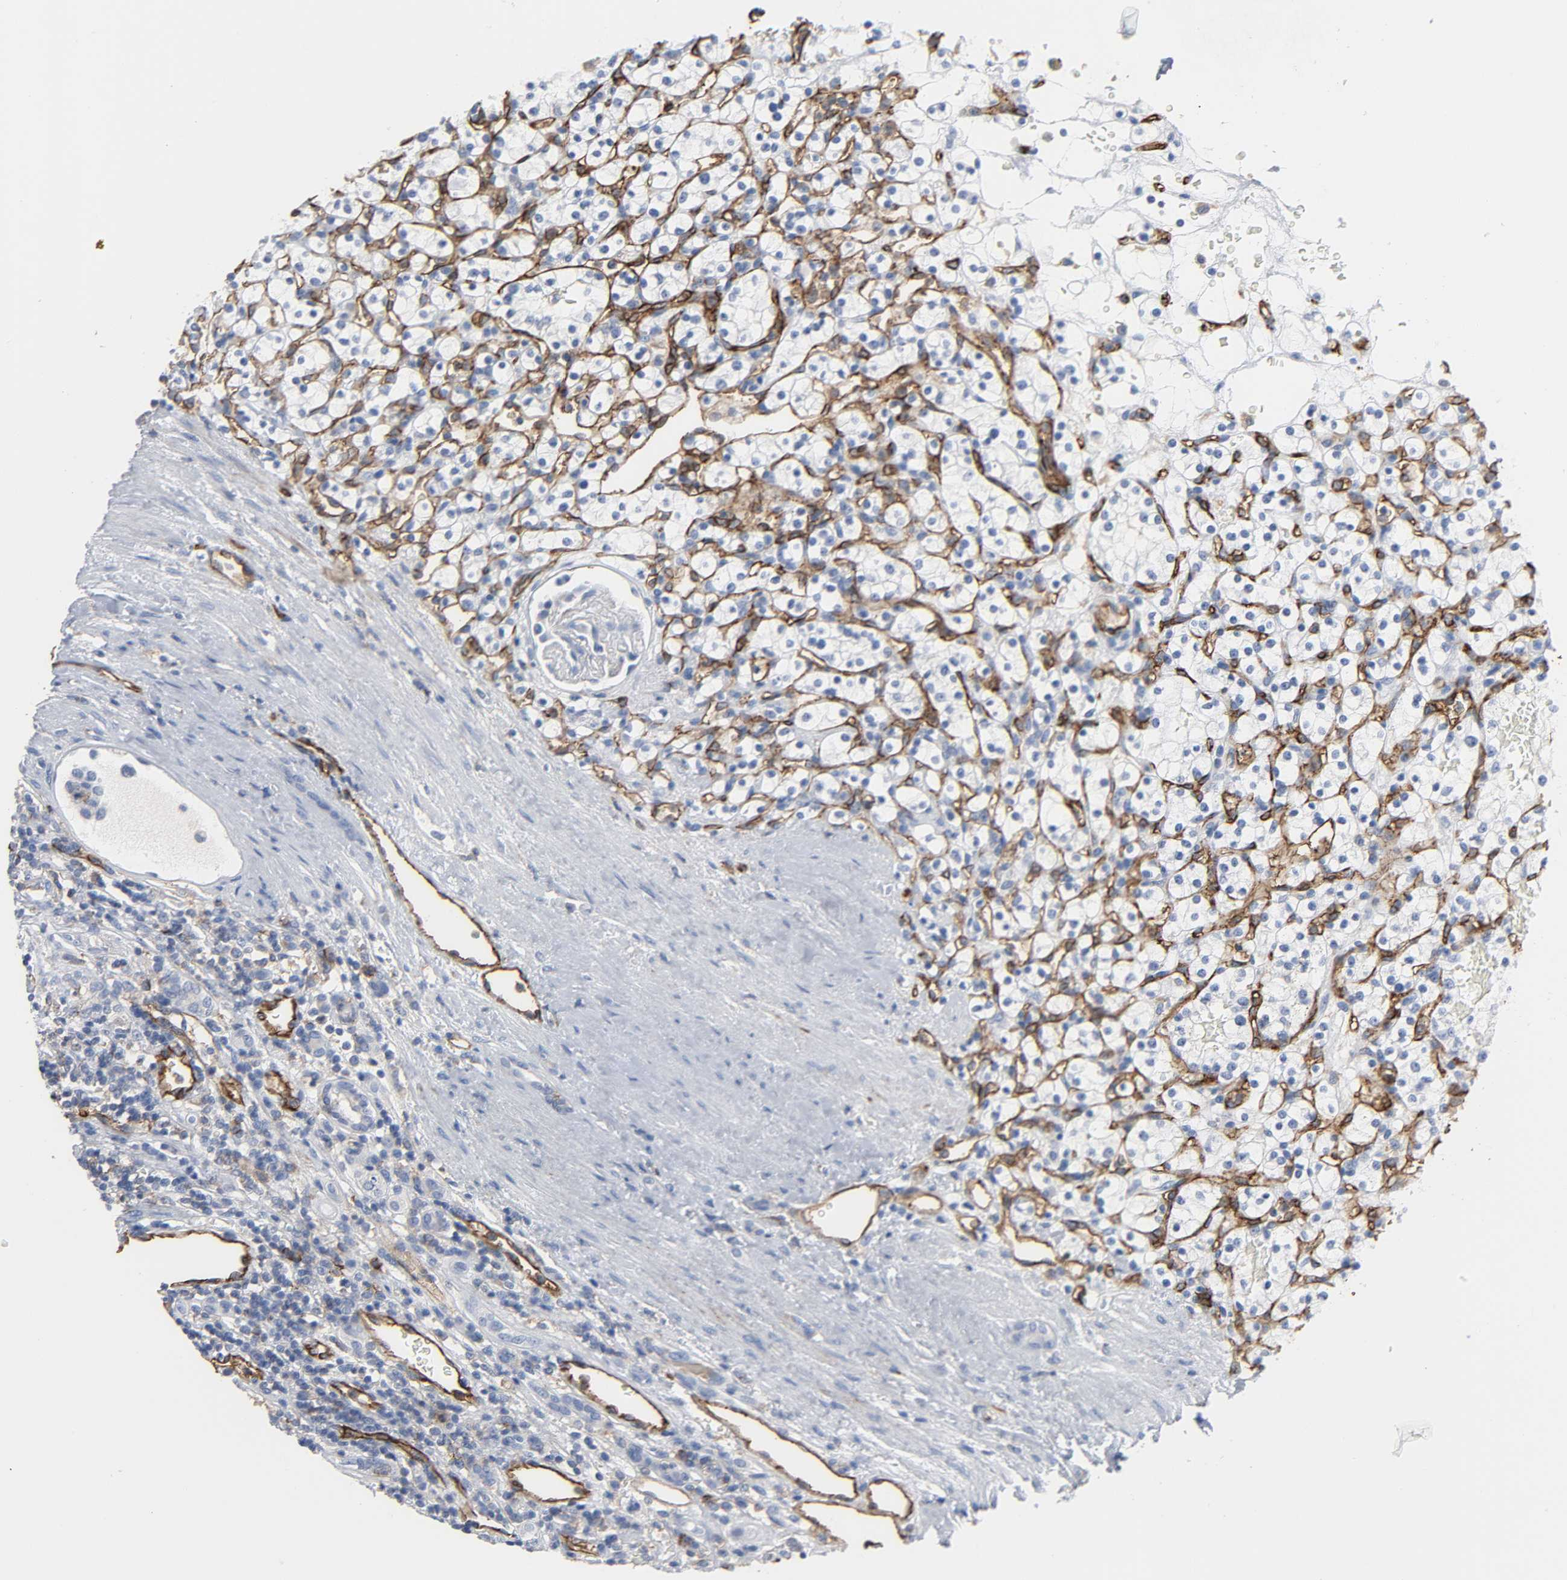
{"staining": {"intensity": "negative", "quantity": "none", "location": "none"}, "tissue": "renal cancer", "cell_type": "Tumor cells", "image_type": "cancer", "snomed": [{"axis": "morphology", "description": "Normal tissue, NOS"}, {"axis": "morphology", "description": "Adenocarcinoma, NOS"}, {"axis": "topography", "description": "Kidney"}], "caption": "This histopathology image is of adenocarcinoma (renal) stained with IHC to label a protein in brown with the nuclei are counter-stained blue. There is no expression in tumor cells. Brightfield microscopy of immunohistochemistry (IHC) stained with DAB (brown) and hematoxylin (blue), captured at high magnification.", "gene": "PECAM1", "patient": {"sex": "female", "age": 55}}